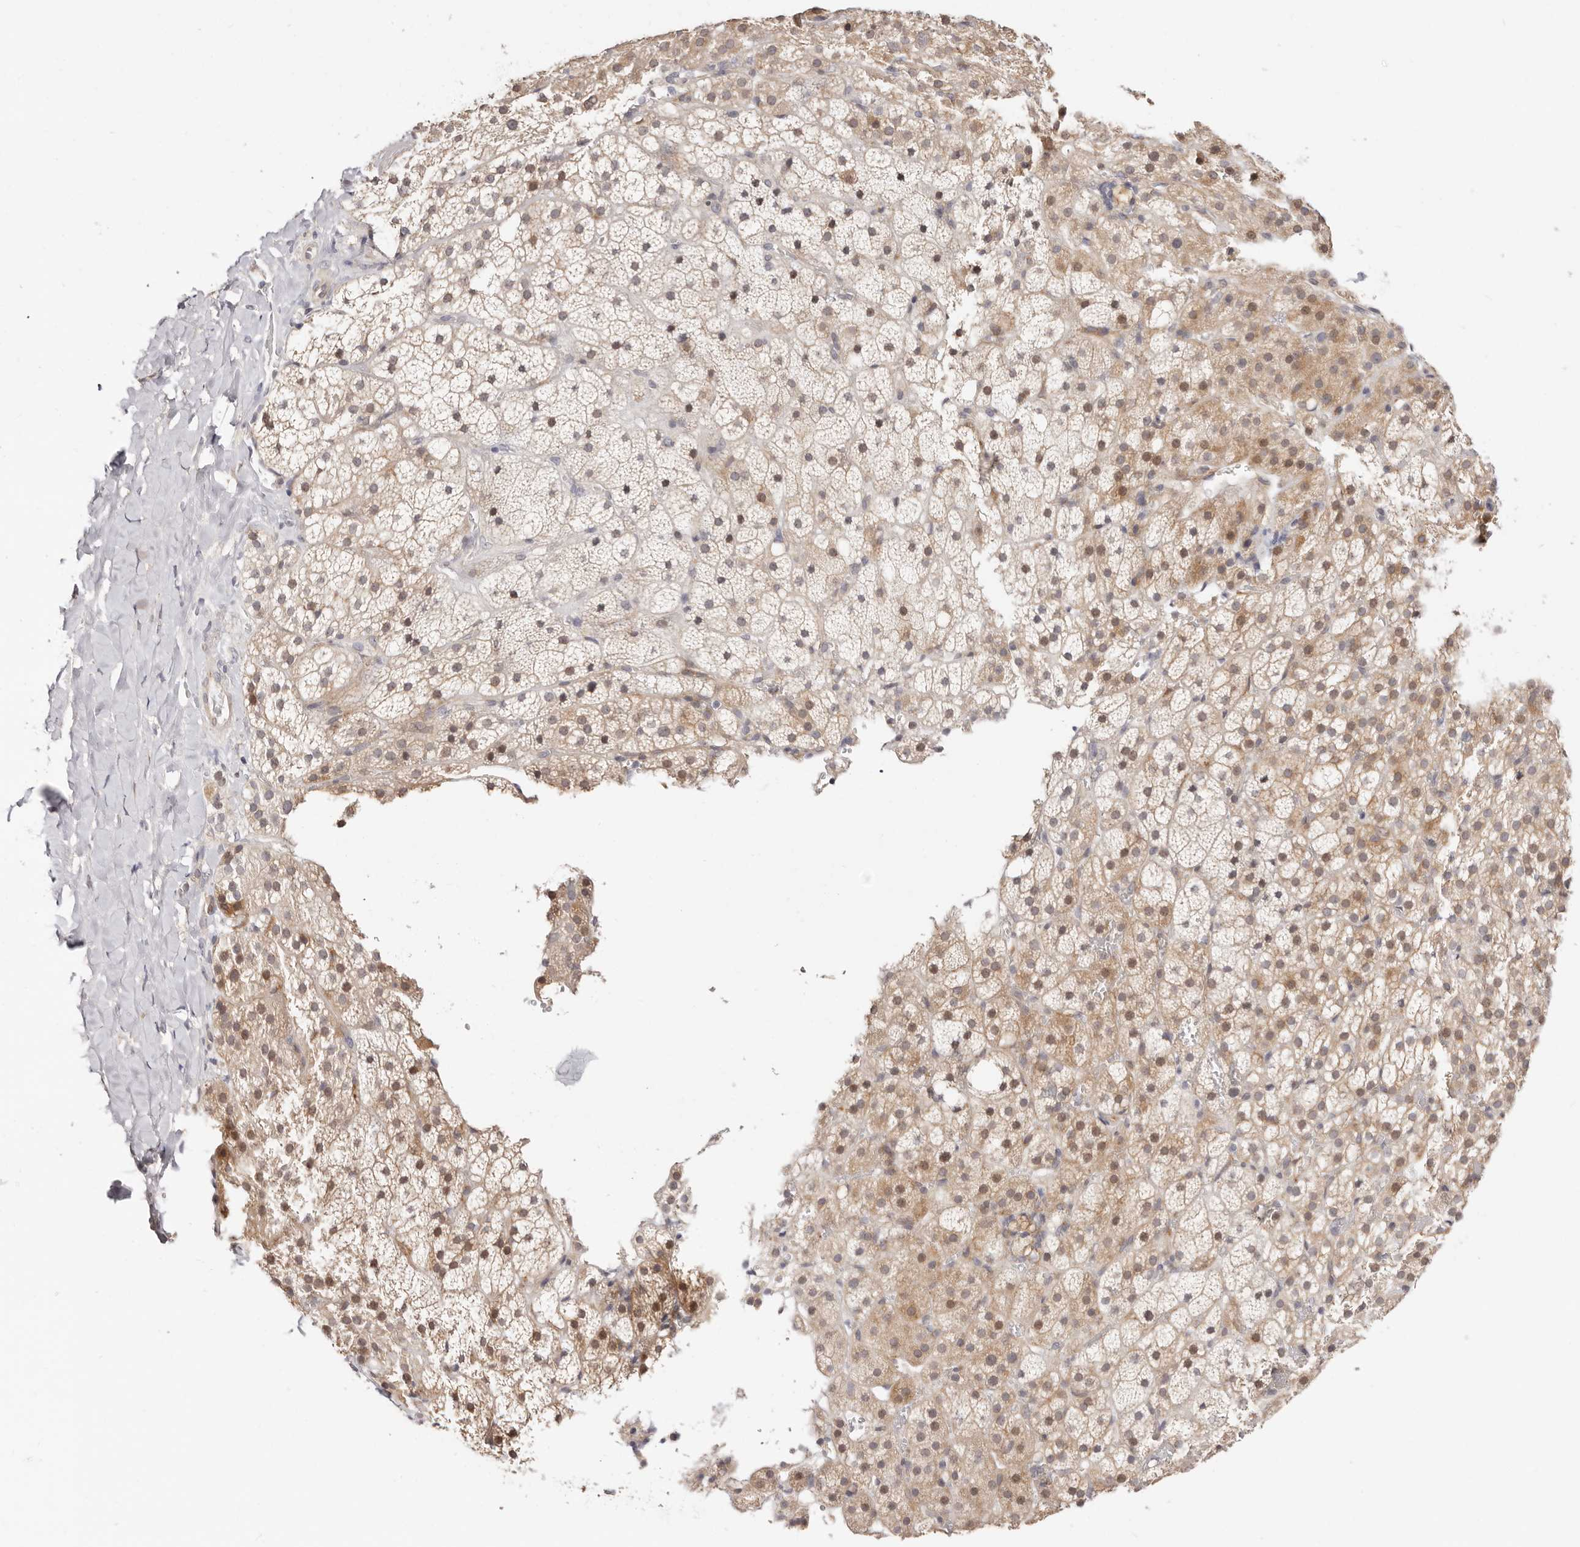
{"staining": {"intensity": "moderate", "quantity": "25%-75%", "location": "cytoplasmic/membranous,nuclear"}, "tissue": "adrenal gland", "cell_type": "Glandular cells", "image_type": "normal", "snomed": [{"axis": "morphology", "description": "Normal tissue, NOS"}, {"axis": "topography", "description": "Adrenal gland"}], "caption": "The micrograph shows a brown stain indicating the presence of a protein in the cytoplasmic/membranous,nuclear of glandular cells in adrenal gland. The staining was performed using DAB, with brown indicating positive protein expression. Nuclei are stained blue with hematoxylin.", "gene": "BCL2L15", "patient": {"sex": "female", "age": 59}}